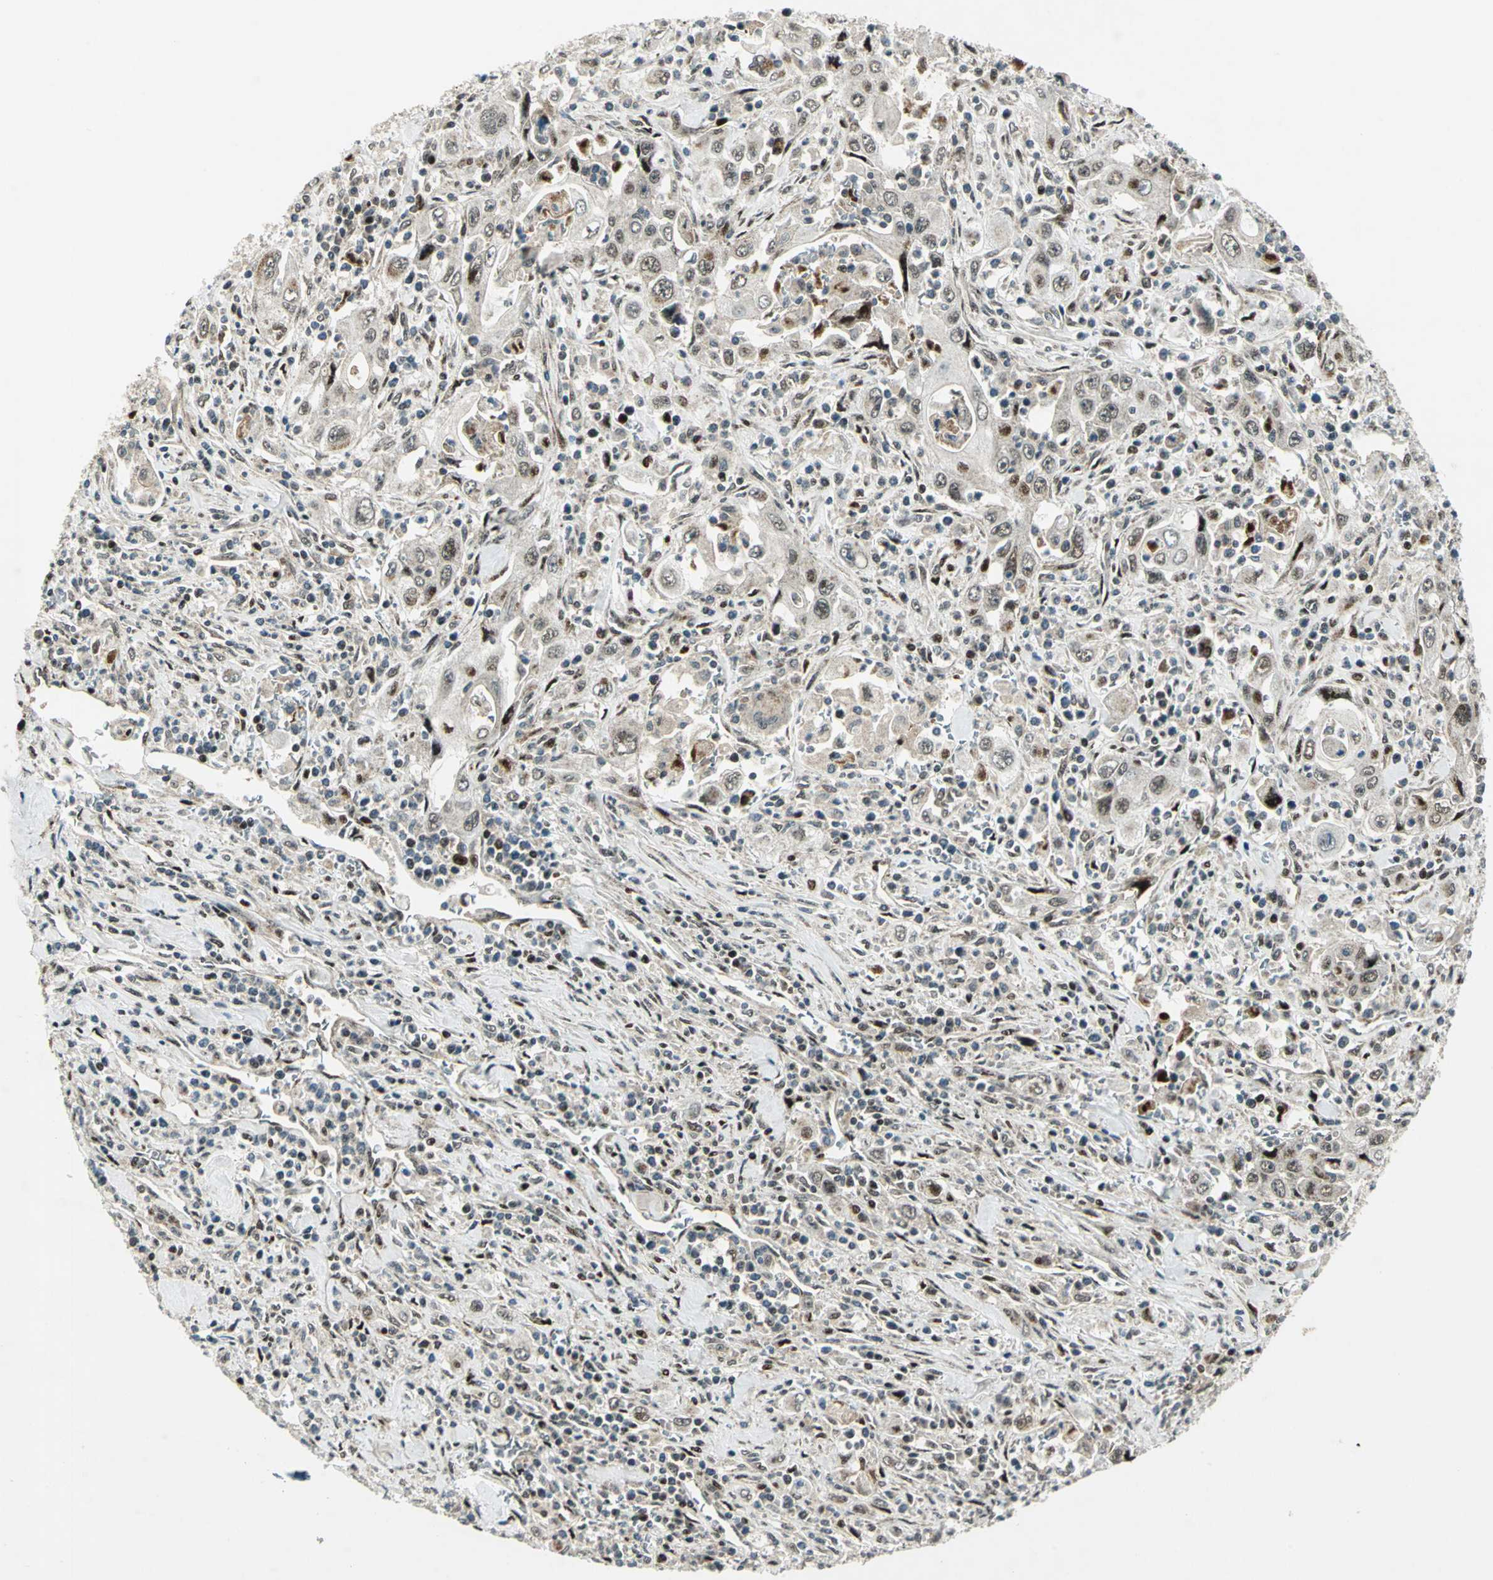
{"staining": {"intensity": "moderate", "quantity": ">75%", "location": "cytoplasmic/membranous,nuclear"}, "tissue": "pancreatic cancer", "cell_type": "Tumor cells", "image_type": "cancer", "snomed": [{"axis": "morphology", "description": "Adenocarcinoma, NOS"}, {"axis": "topography", "description": "Pancreas"}], "caption": "Brown immunohistochemical staining in adenocarcinoma (pancreatic) reveals moderate cytoplasmic/membranous and nuclear staining in about >75% of tumor cells. The protein of interest is stained brown, and the nuclei are stained in blue (DAB (3,3'-diaminobenzidine) IHC with brightfield microscopy, high magnification).", "gene": "COPS5", "patient": {"sex": "male", "age": 70}}